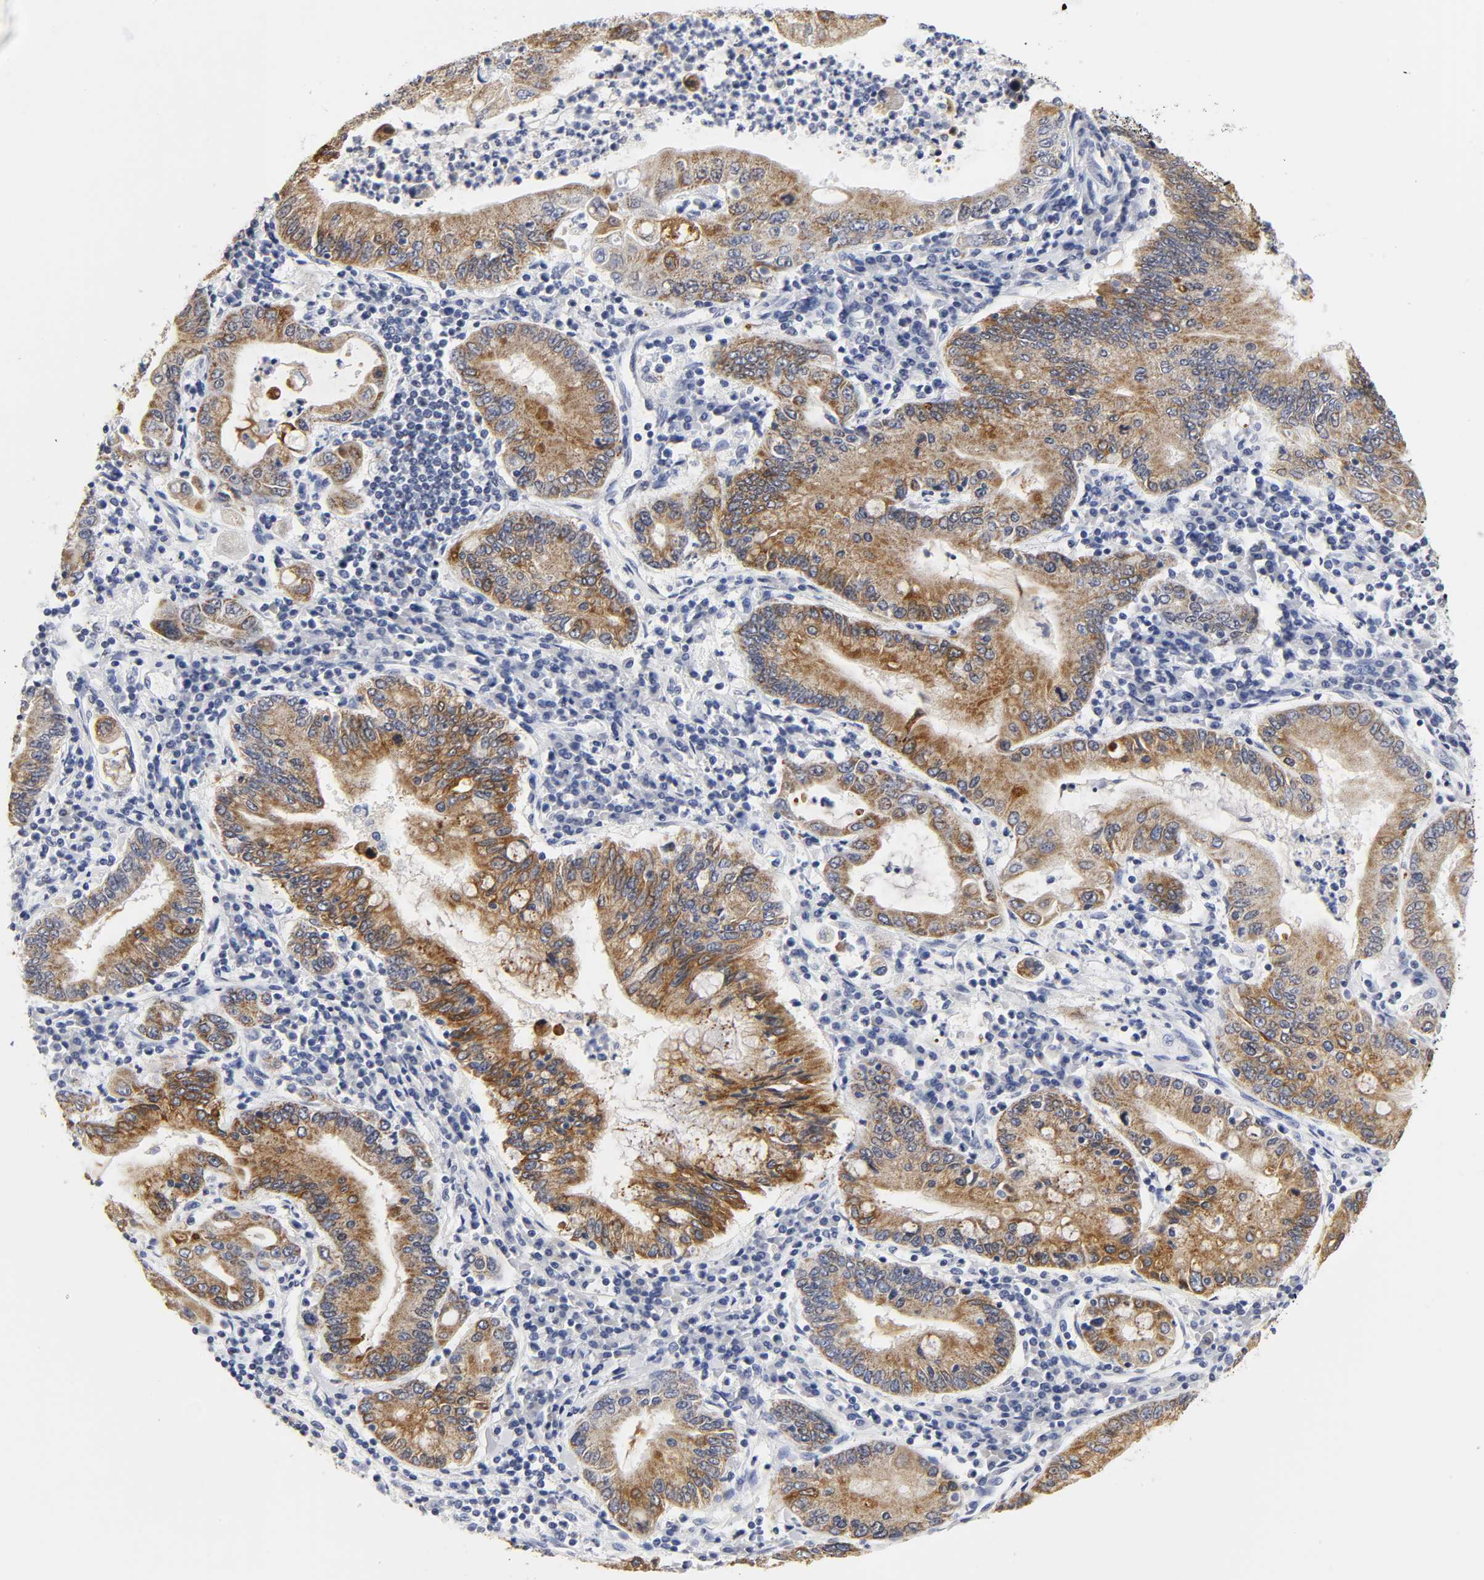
{"staining": {"intensity": "strong", "quantity": ">75%", "location": "cytoplasmic/membranous"}, "tissue": "stomach cancer", "cell_type": "Tumor cells", "image_type": "cancer", "snomed": [{"axis": "morphology", "description": "Normal tissue, NOS"}, {"axis": "morphology", "description": "Adenocarcinoma, NOS"}, {"axis": "topography", "description": "Esophagus"}, {"axis": "topography", "description": "Stomach, upper"}, {"axis": "topography", "description": "Peripheral nerve tissue"}], "caption": "Strong cytoplasmic/membranous positivity for a protein is identified in about >75% of tumor cells of adenocarcinoma (stomach) using IHC.", "gene": "GRHL2", "patient": {"sex": "male", "age": 62}}